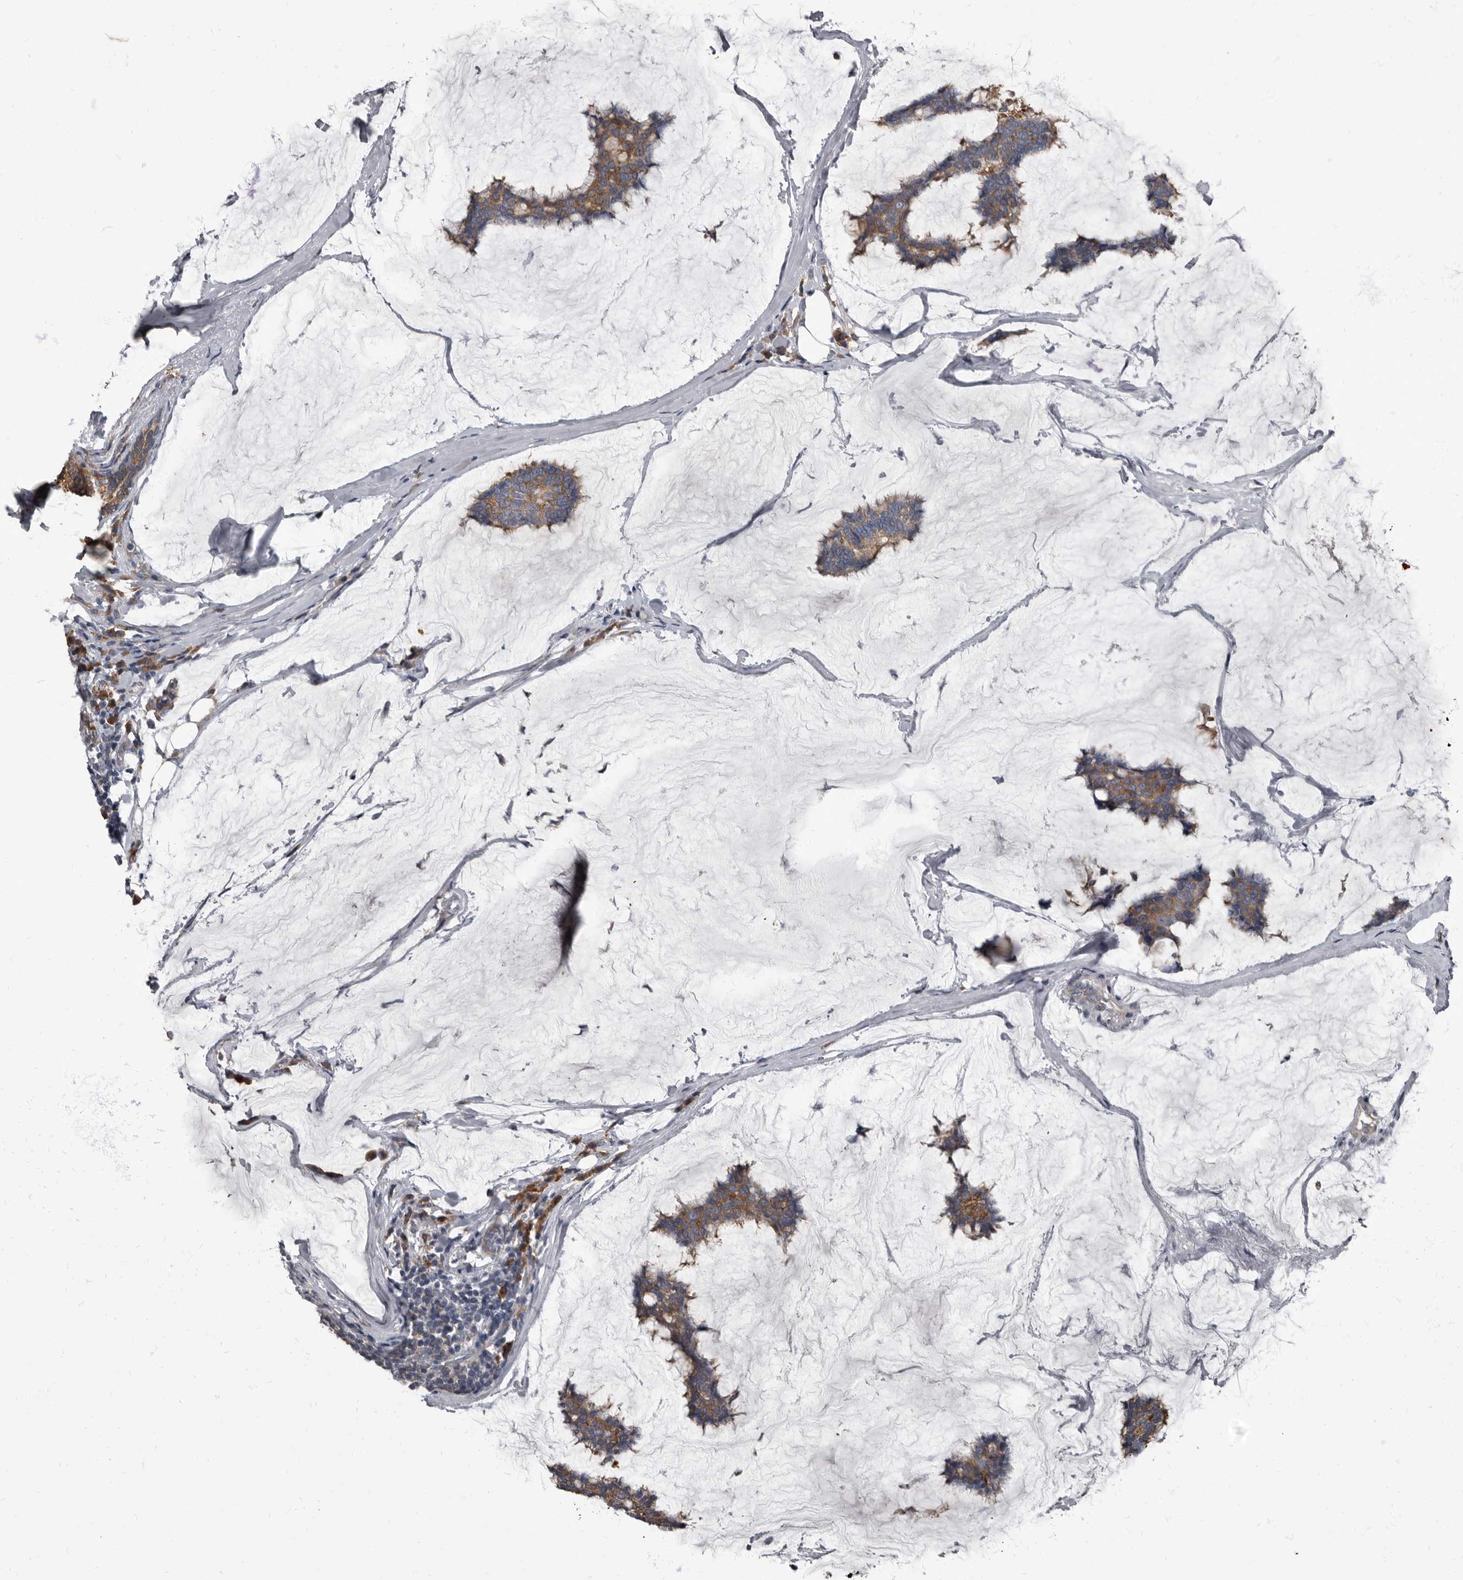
{"staining": {"intensity": "moderate", "quantity": ">75%", "location": "cytoplasmic/membranous"}, "tissue": "breast cancer", "cell_type": "Tumor cells", "image_type": "cancer", "snomed": [{"axis": "morphology", "description": "Duct carcinoma"}, {"axis": "topography", "description": "Breast"}], "caption": "The image reveals staining of infiltrating ductal carcinoma (breast), revealing moderate cytoplasmic/membranous protein expression (brown color) within tumor cells.", "gene": "TPD52L1", "patient": {"sex": "female", "age": 93}}